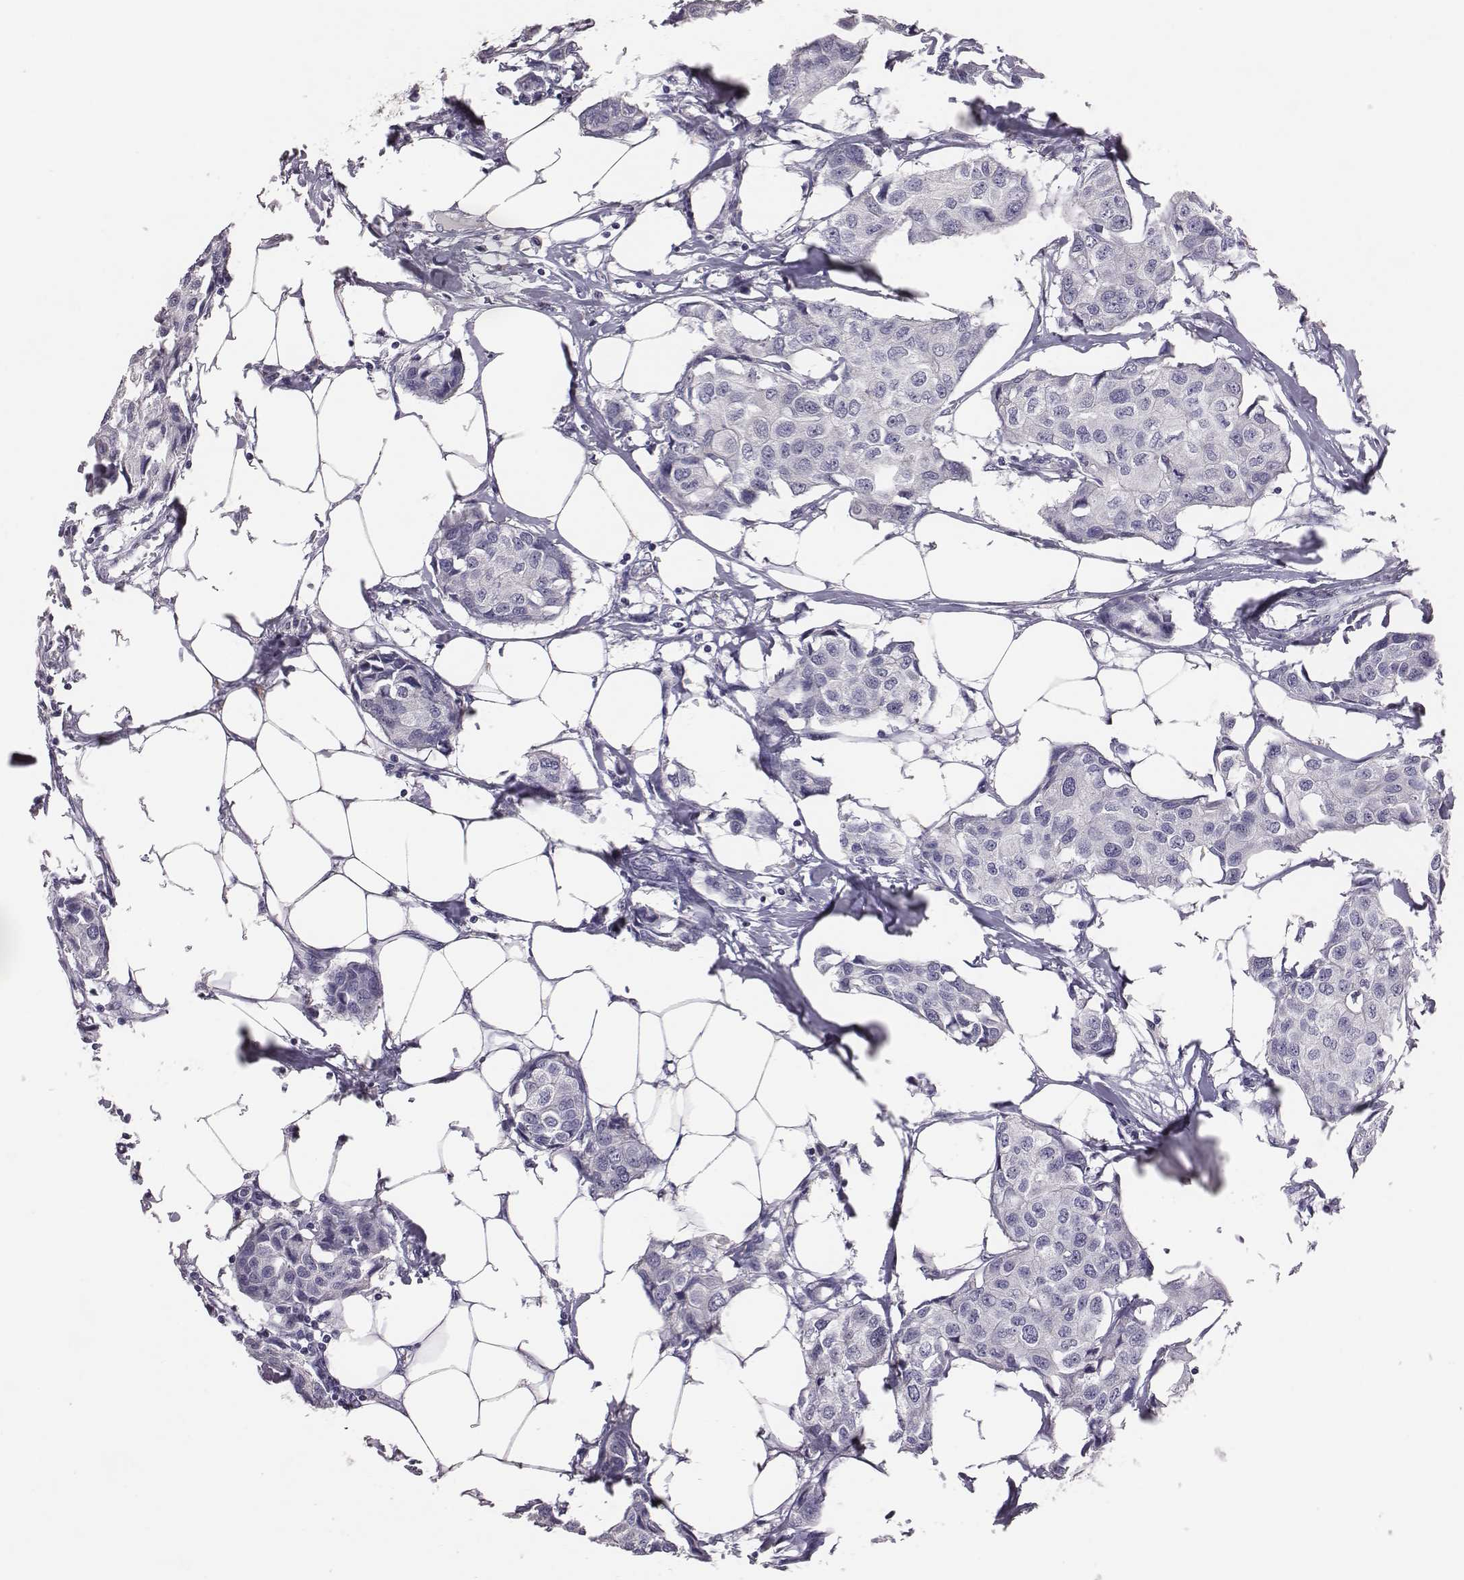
{"staining": {"intensity": "negative", "quantity": "none", "location": "none"}, "tissue": "breast cancer", "cell_type": "Tumor cells", "image_type": "cancer", "snomed": [{"axis": "morphology", "description": "Duct carcinoma"}, {"axis": "topography", "description": "Breast"}], "caption": "IHC histopathology image of neoplastic tissue: human breast infiltrating ductal carcinoma stained with DAB shows no significant protein expression in tumor cells.", "gene": "EN1", "patient": {"sex": "female", "age": 80}}